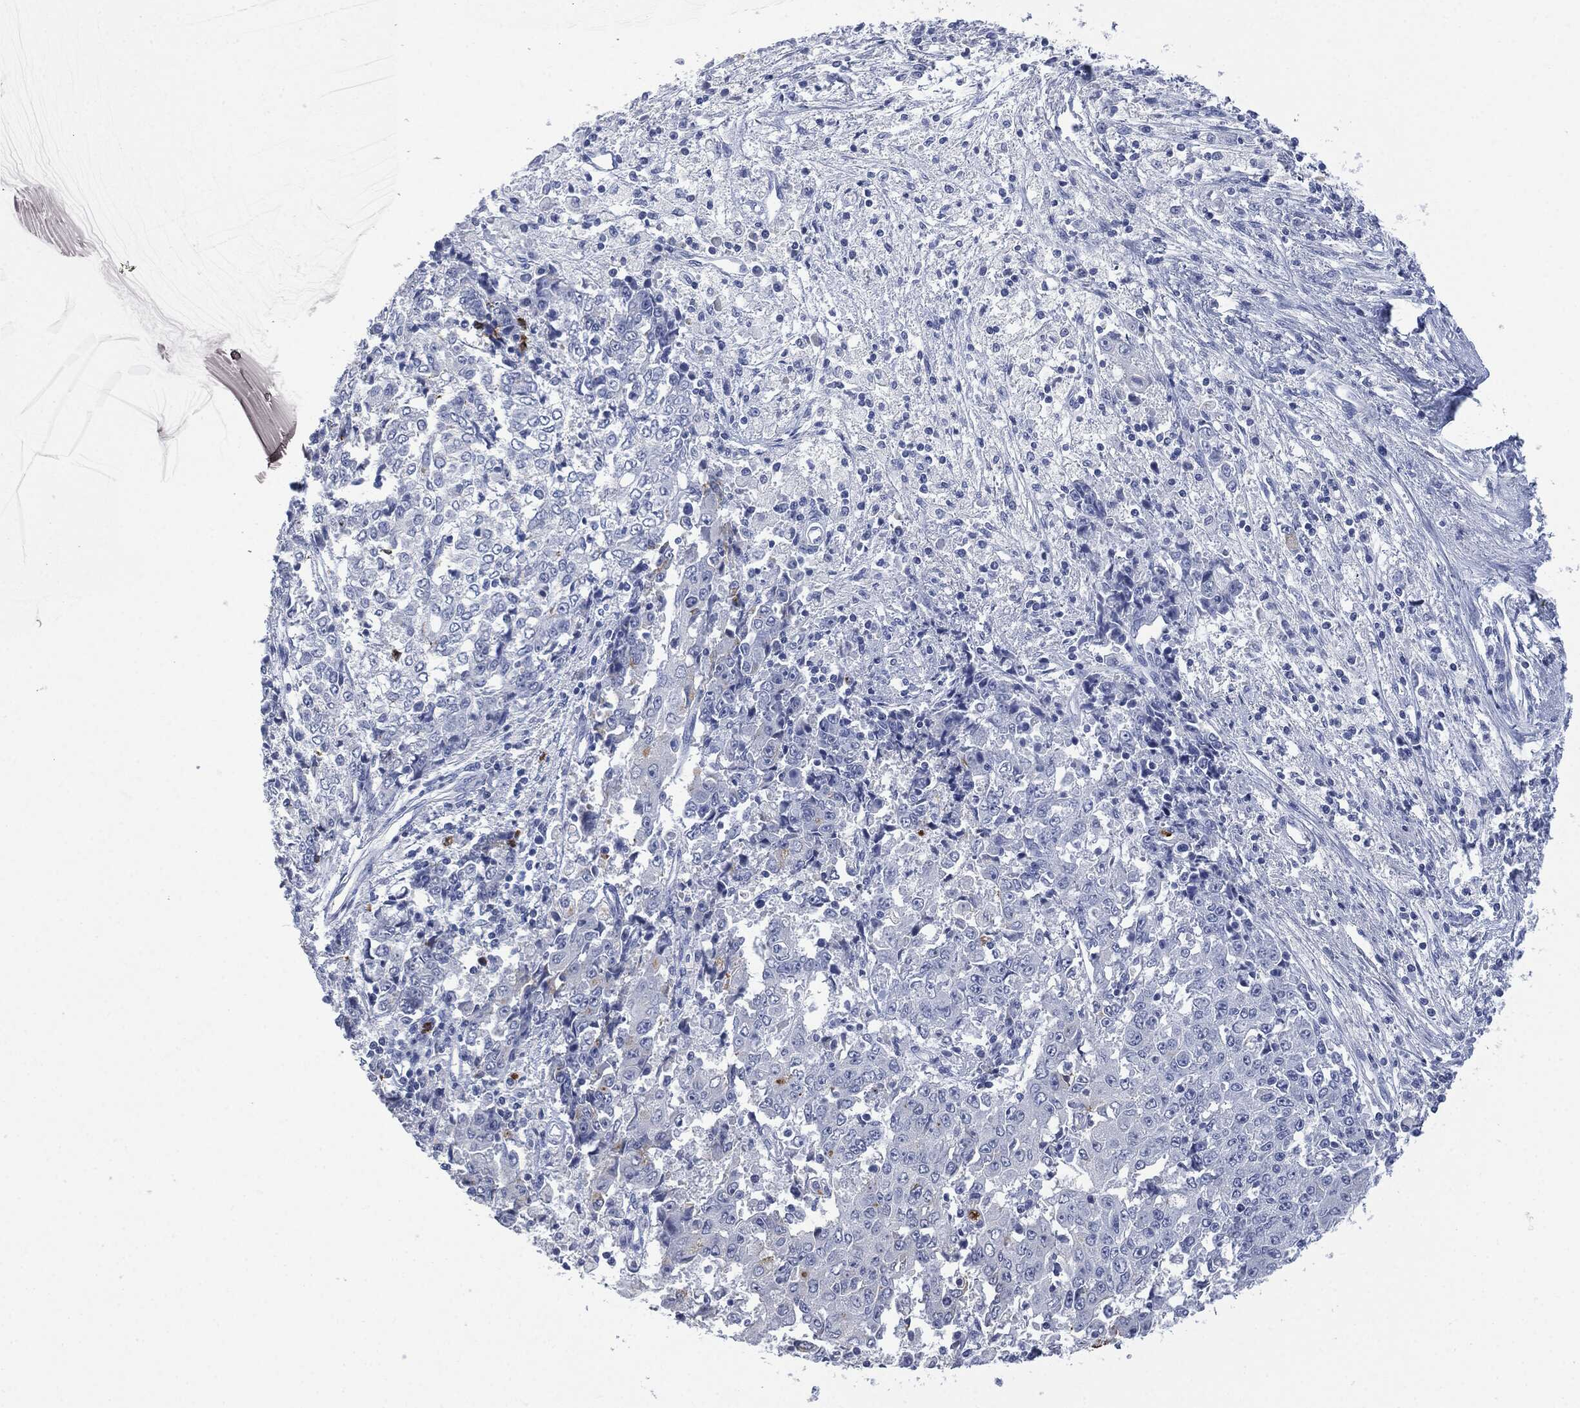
{"staining": {"intensity": "negative", "quantity": "none", "location": "none"}, "tissue": "ovarian cancer", "cell_type": "Tumor cells", "image_type": "cancer", "snomed": [{"axis": "morphology", "description": "Carcinoma, endometroid"}, {"axis": "topography", "description": "Ovary"}], "caption": "Immunohistochemistry image of neoplastic tissue: ovarian endometroid carcinoma stained with DAB demonstrates no significant protein staining in tumor cells. (Stains: DAB immunohistochemistry with hematoxylin counter stain, Microscopy: brightfield microscopy at high magnification).", "gene": "CEACAM8", "patient": {"sex": "female", "age": 42}}